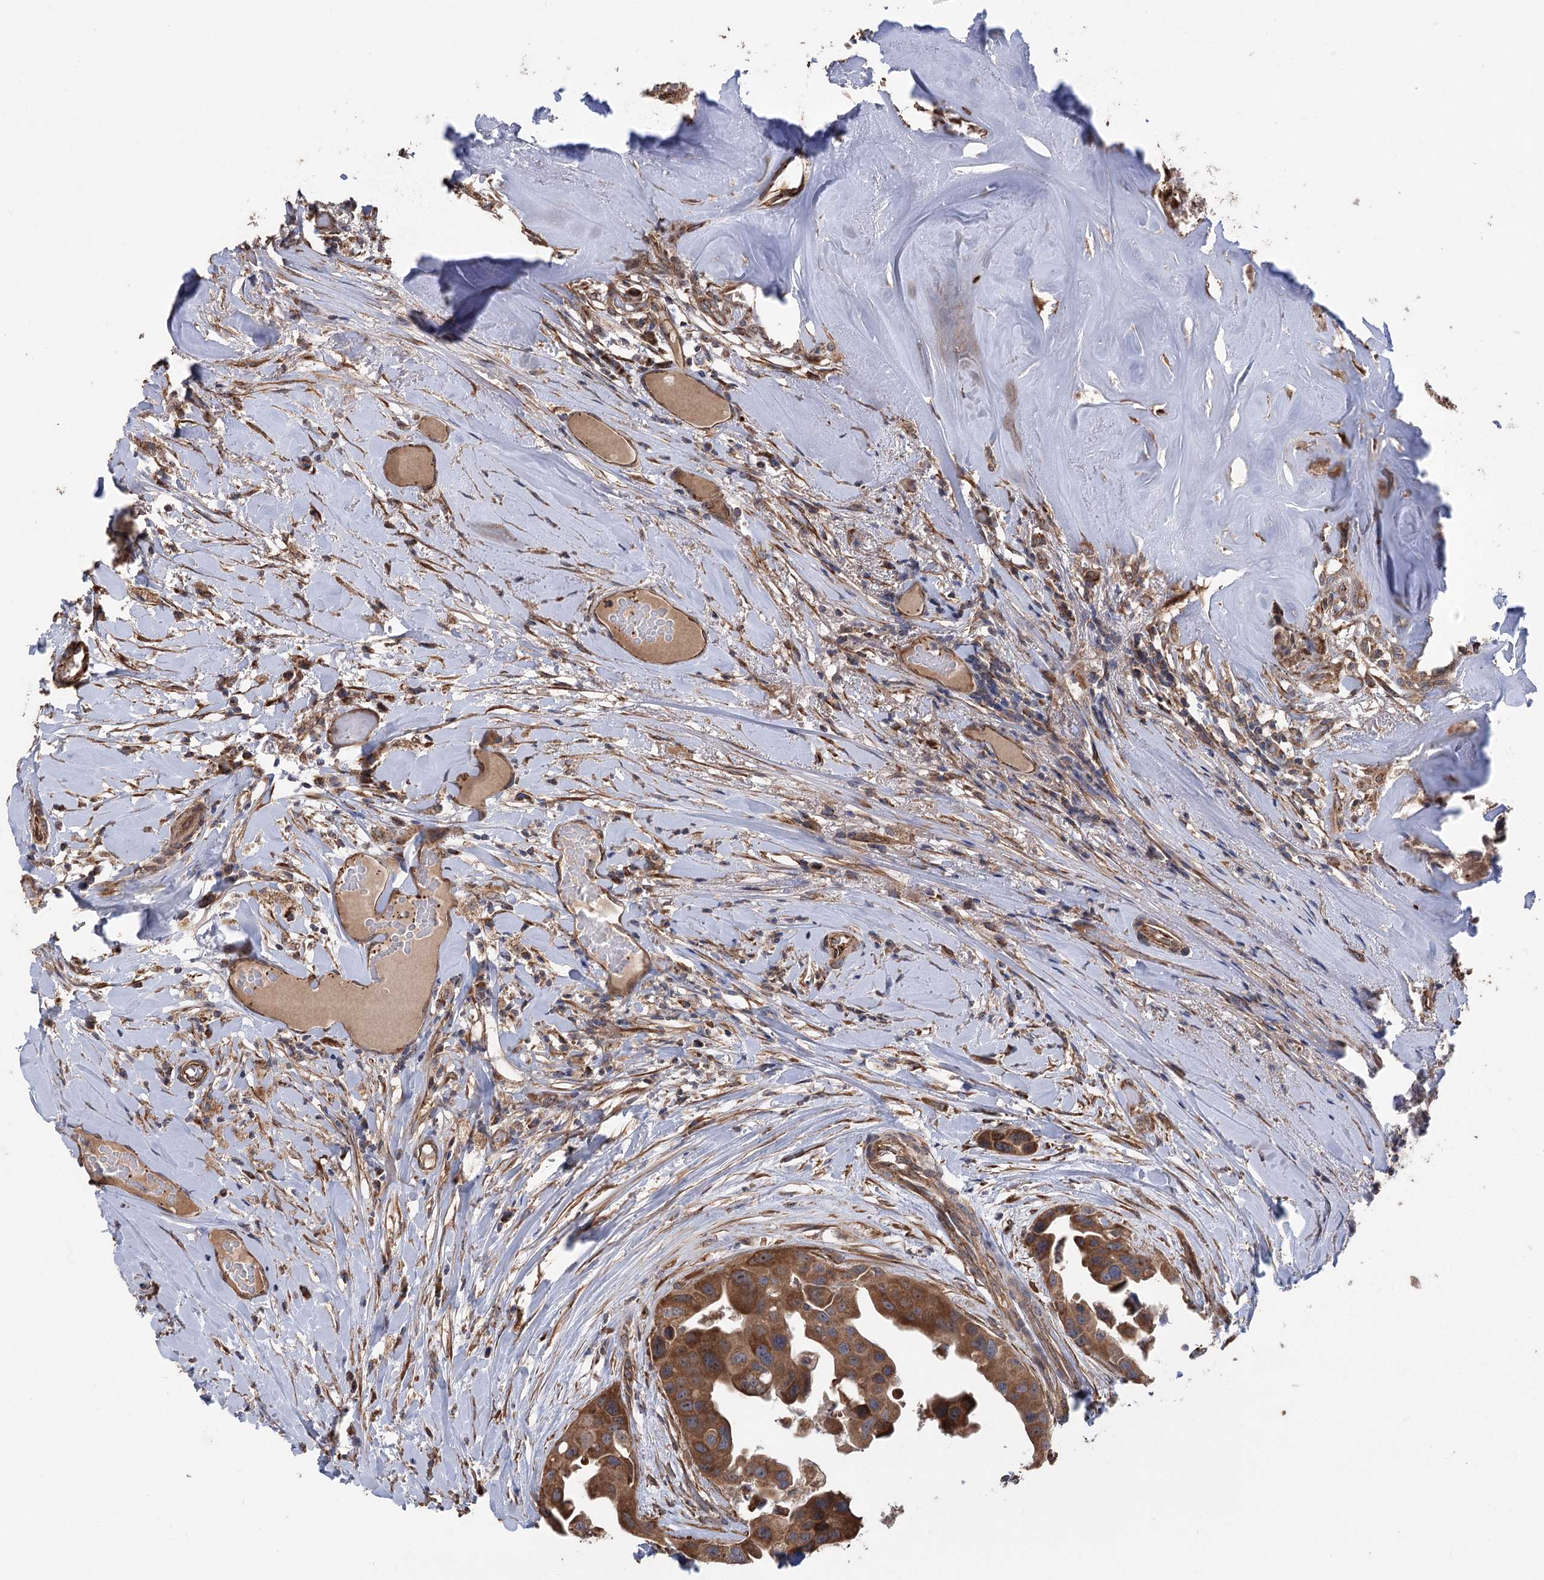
{"staining": {"intensity": "strong", "quantity": ">75%", "location": "cytoplasmic/membranous,nuclear"}, "tissue": "head and neck cancer", "cell_type": "Tumor cells", "image_type": "cancer", "snomed": [{"axis": "morphology", "description": "Adenocarcinoma, NOS"}, {"axis": "morphology", "description": "Adenocarcinoma, metastatic, NOS"}, {"axis": "topography", "description": "Head-Neck"}], "caption": "There is high levels of strong cytoplasmic/membranous and nuclear staining in tumor cells of metastatic adenocarcinoma (head and neck), as demonstrated by immunohistochemical staining (brown color).", "gene": "RWDD4", "patient": {"sex": "male", "age": 75}}